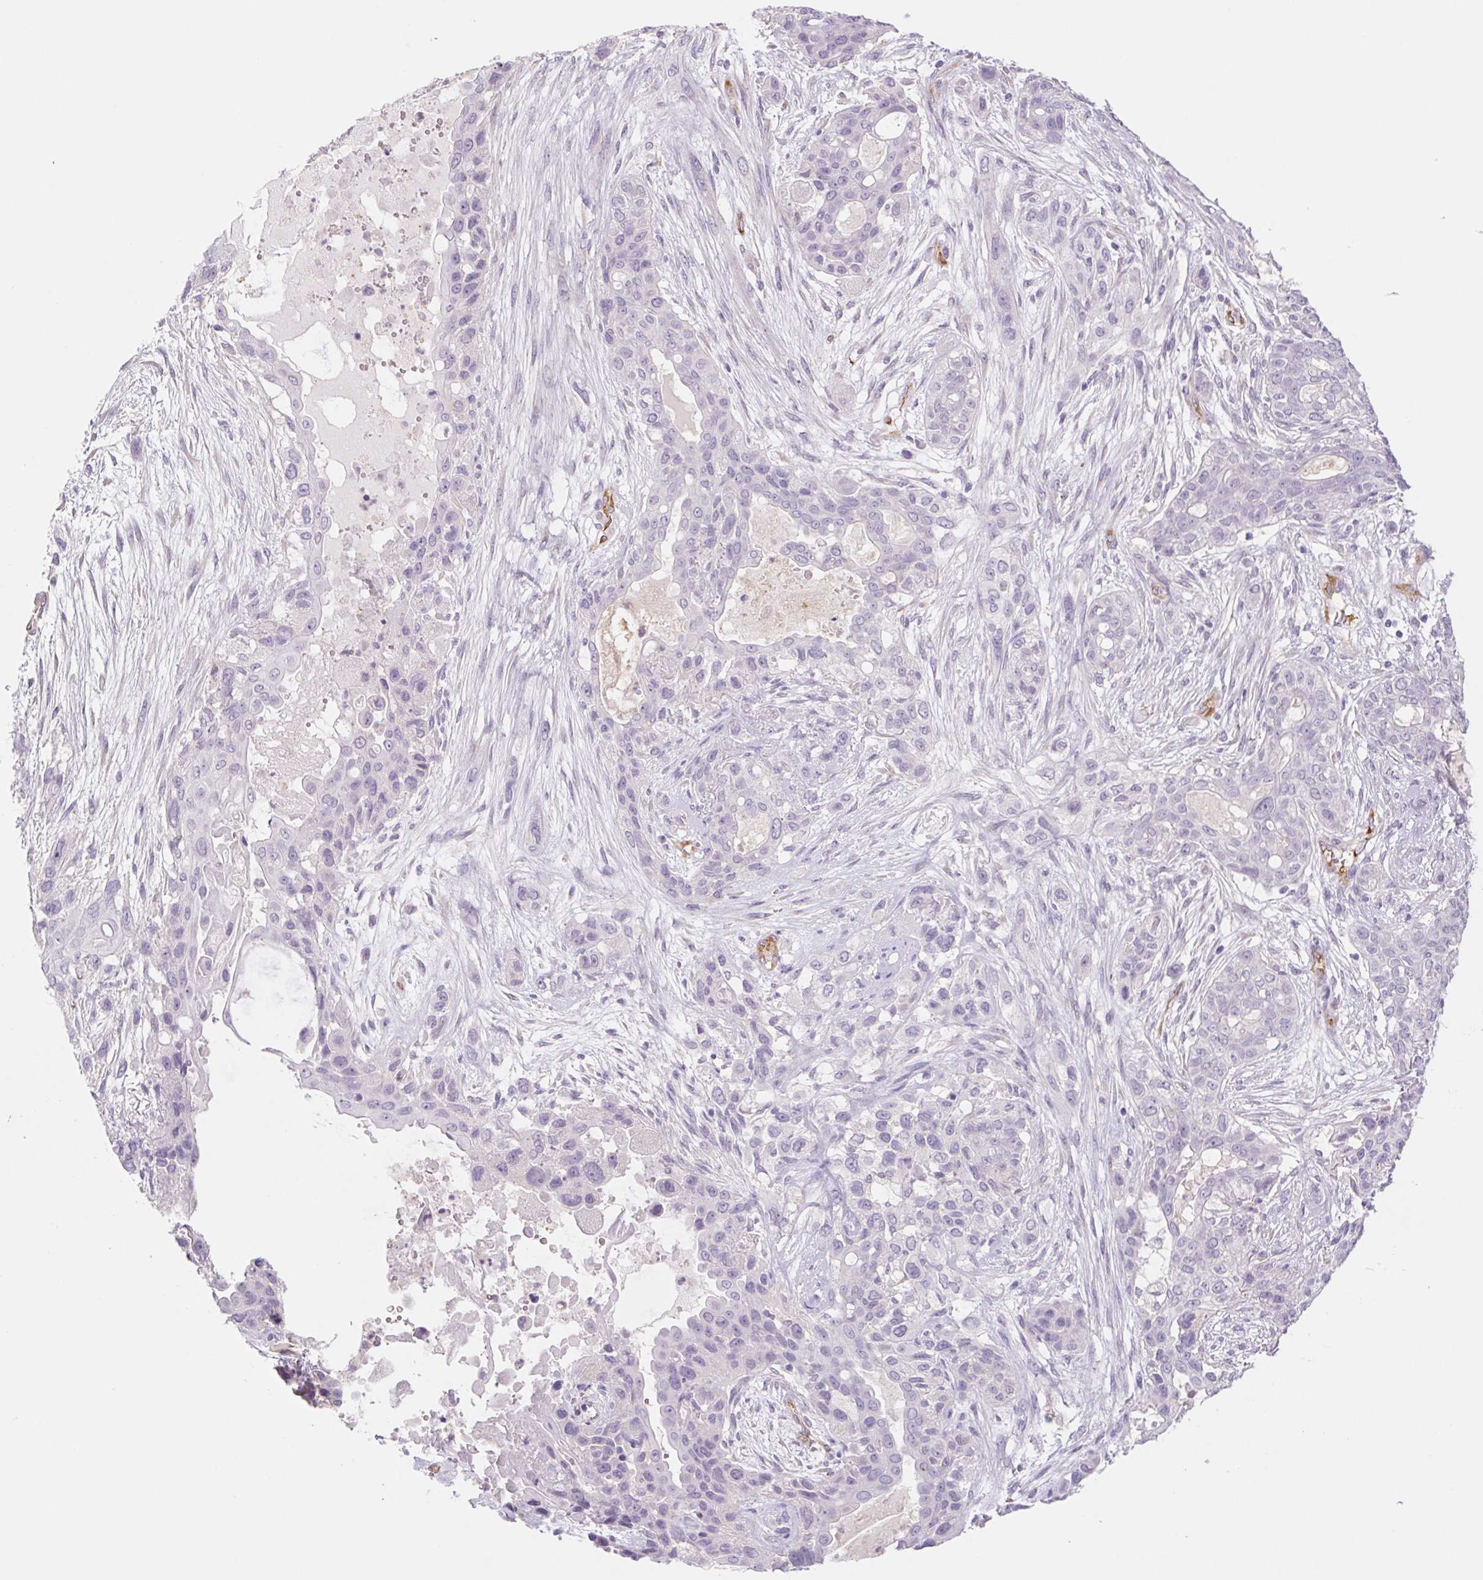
{"staining": {"intensity": "negative", "quantity": "none", "location": "none"}, "tissue": "lung cancer", "cell_type": "Tumor cells", "image_type": "cancer", "snomed": [{"axis": "morphology", "description": "Squamous cell carcinoma, NOS"}, {"axis": "topography", "description": "Lung"}], "caption": "An IHC micrograph of lung squamous cell carcinoma is shown. There is no staining in tumor cells of lung squamous cell carcinoma. (DAB IHC, high magnification).", "gene": "IGFL3", "patient": {"sex": "female", "age": 70}}